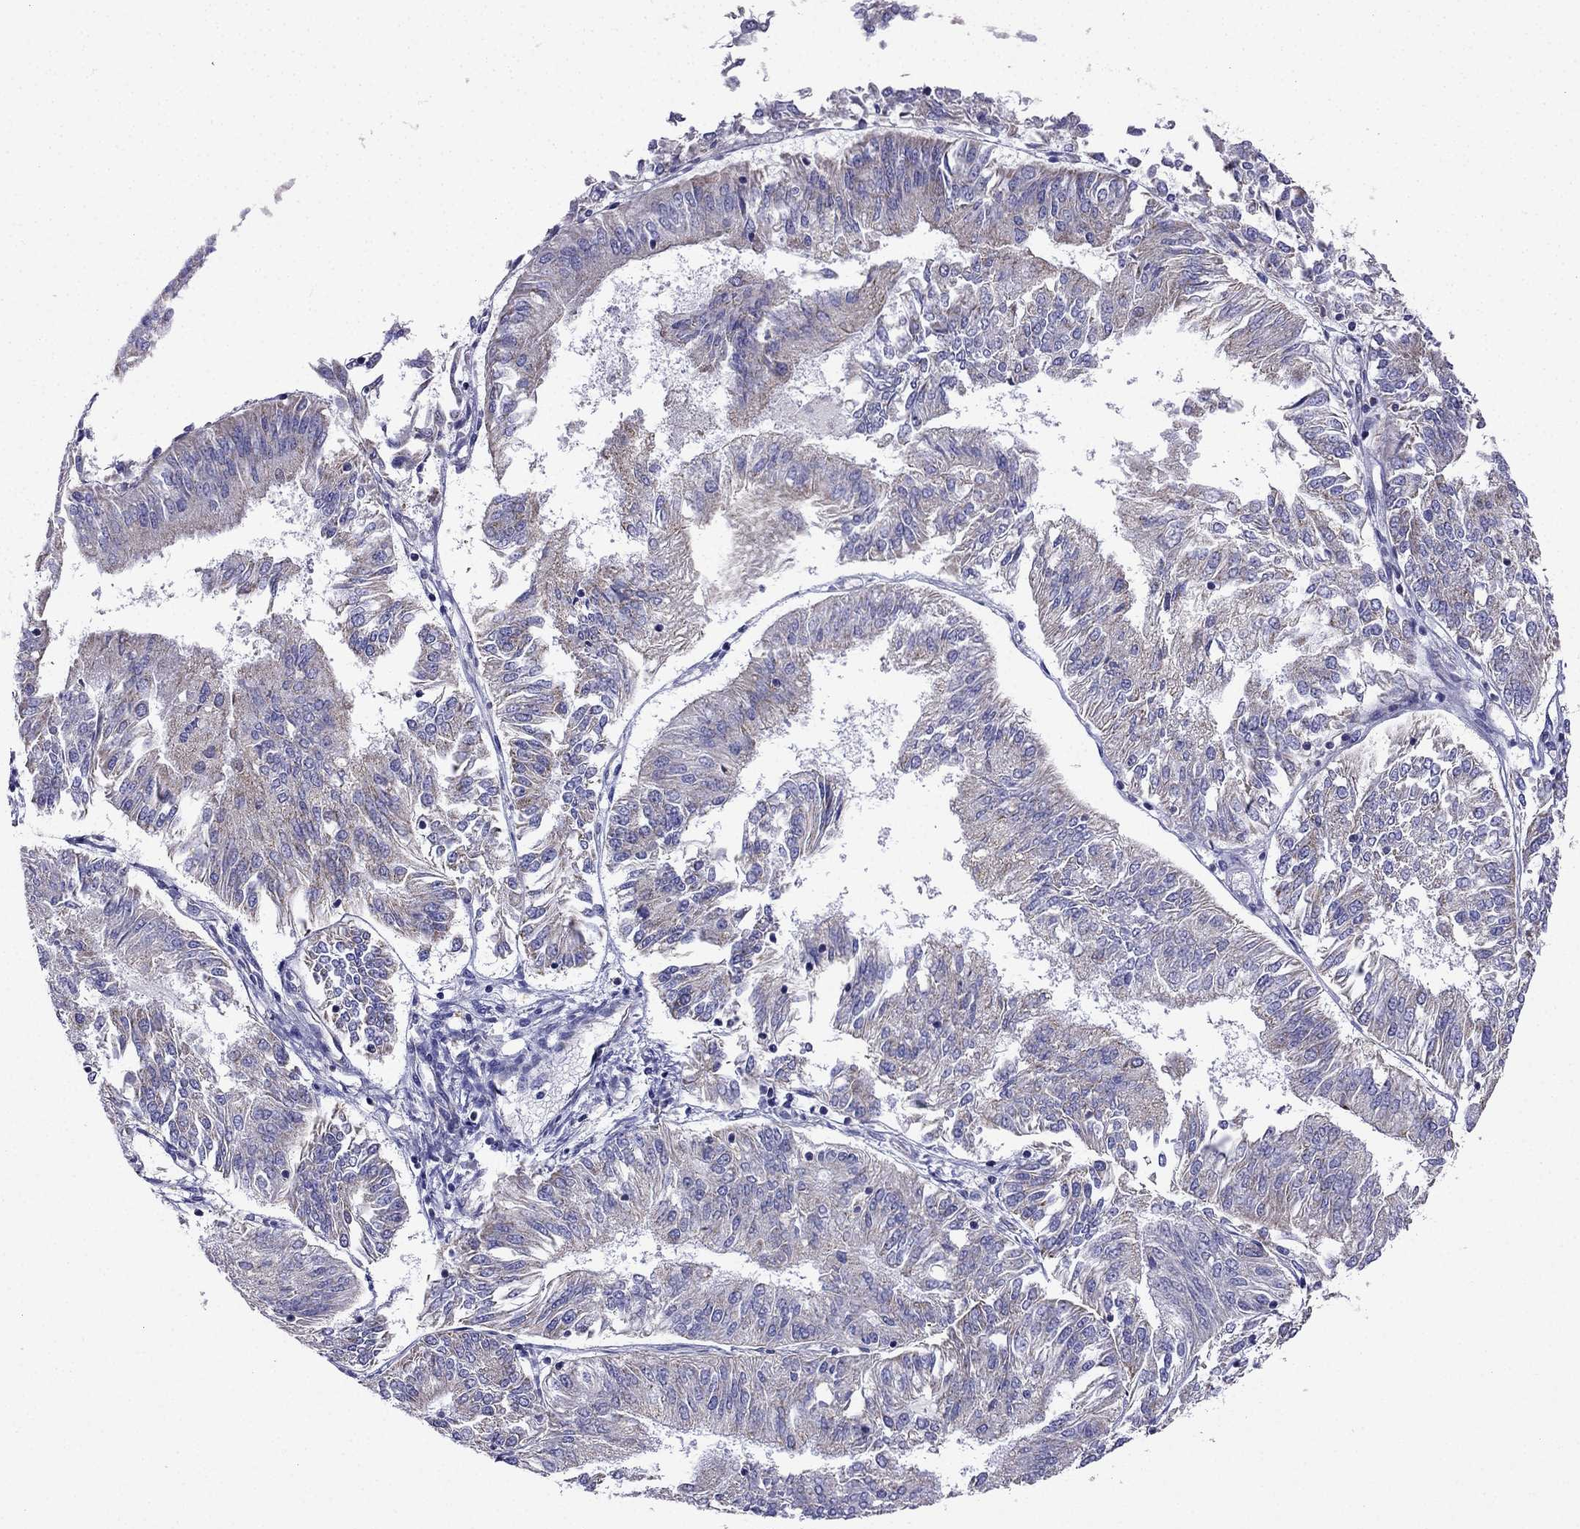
{"staining": {"intensity": "negative", "quantity": "none", "location": "none"}, "tissue": "endometrial cancer", "cell_type": "Tumor cells", "image_type": "cancer", "snomed": [{"axis": "morphology", "description": "Adenocarcinoma, NOS"}, {"axis": "topography", "description": "Endometrium"}], "caption": "High power microscopy image of an IHC histopathology image of adenocarcinoma (endometrial), revealing no significant staining in tumor cells.", "gene": "KIF5A", "patient": {"sex": "female", "age": 58}}